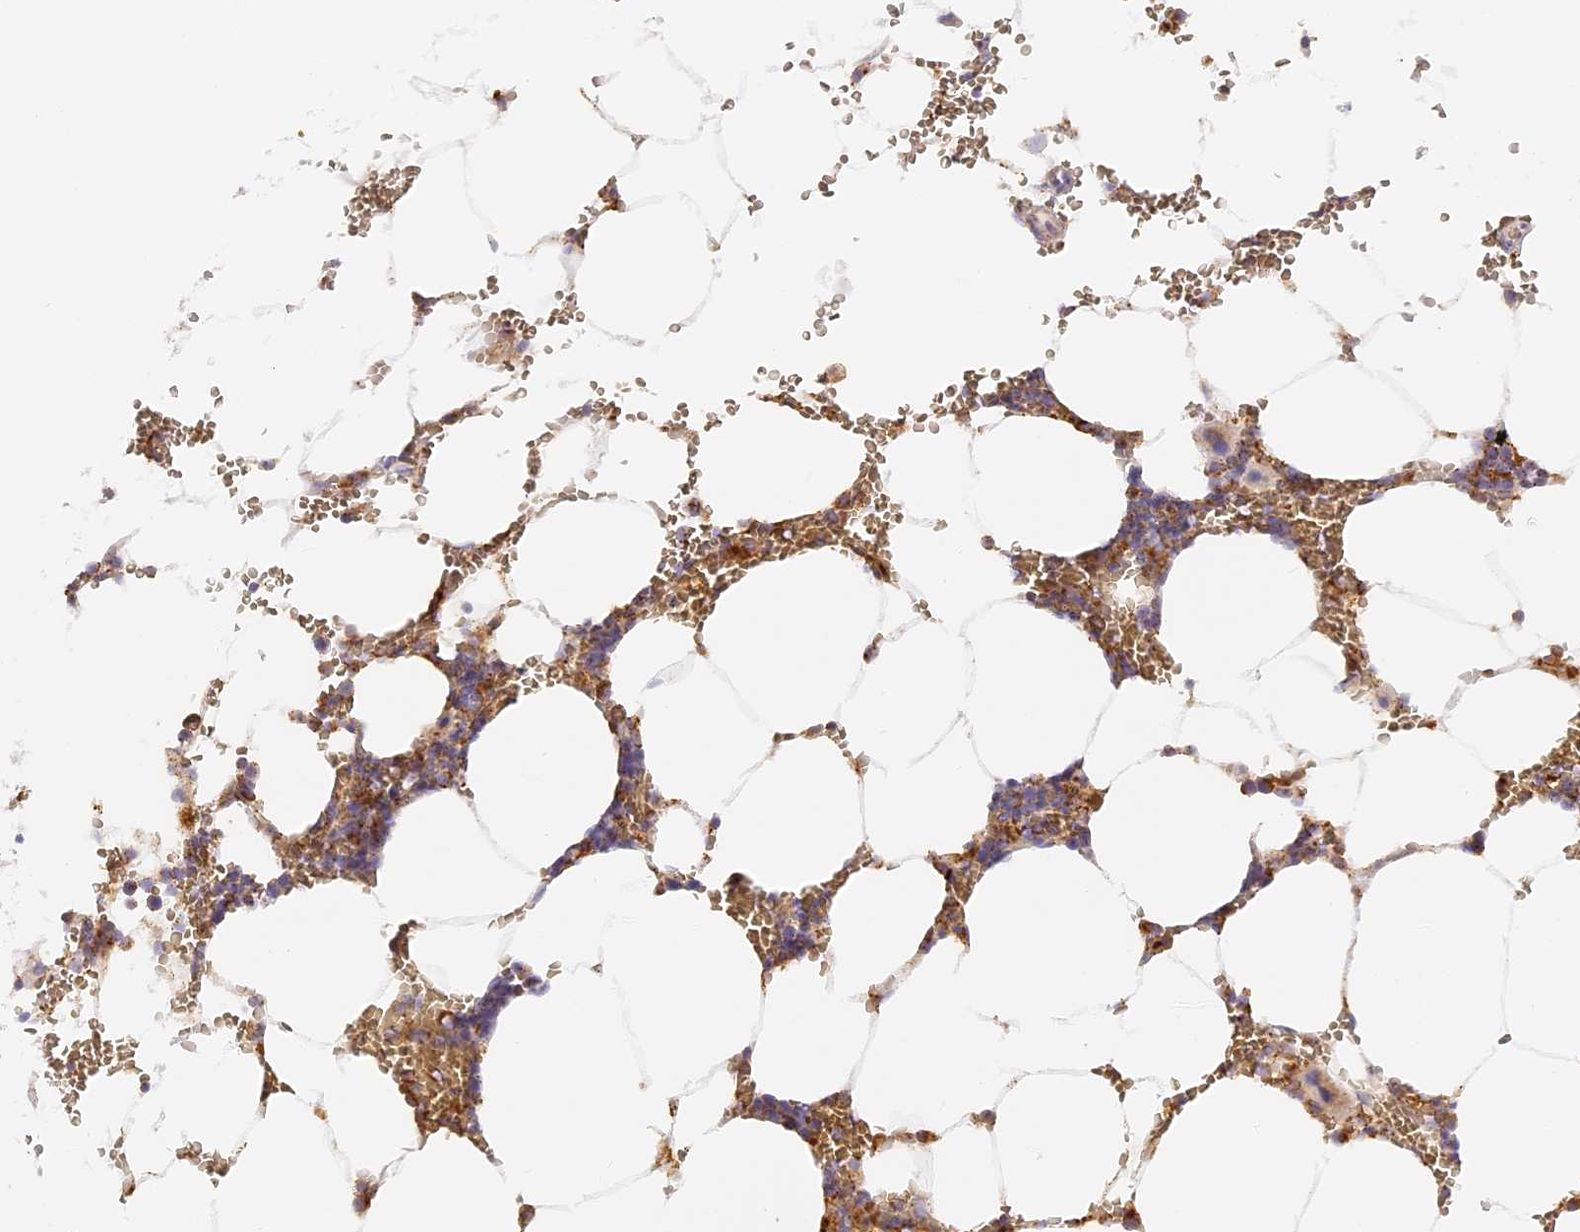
{"staining": {"intensity": "moderate", "quantity": ">75%", "location": "cytoplasmic/membranous"}, "tissue": "bone marrow", "cell_type": "Hematopoietic cells", "image_type": "normal", "snomed": [{"axis": "morphology", "description": "Normal tissue, NOS"}, {"axis": "topography", "description": "Bone marrow"}], "caption": "This is an image of immunohistochemistry (IHC) staining of benign bone marrow, which shows moderate staining in the cytoplasmic/membranous of hematopoietic cells.", "gene": "LAMP2", "patient": {"sex": "male", "age": 70}}